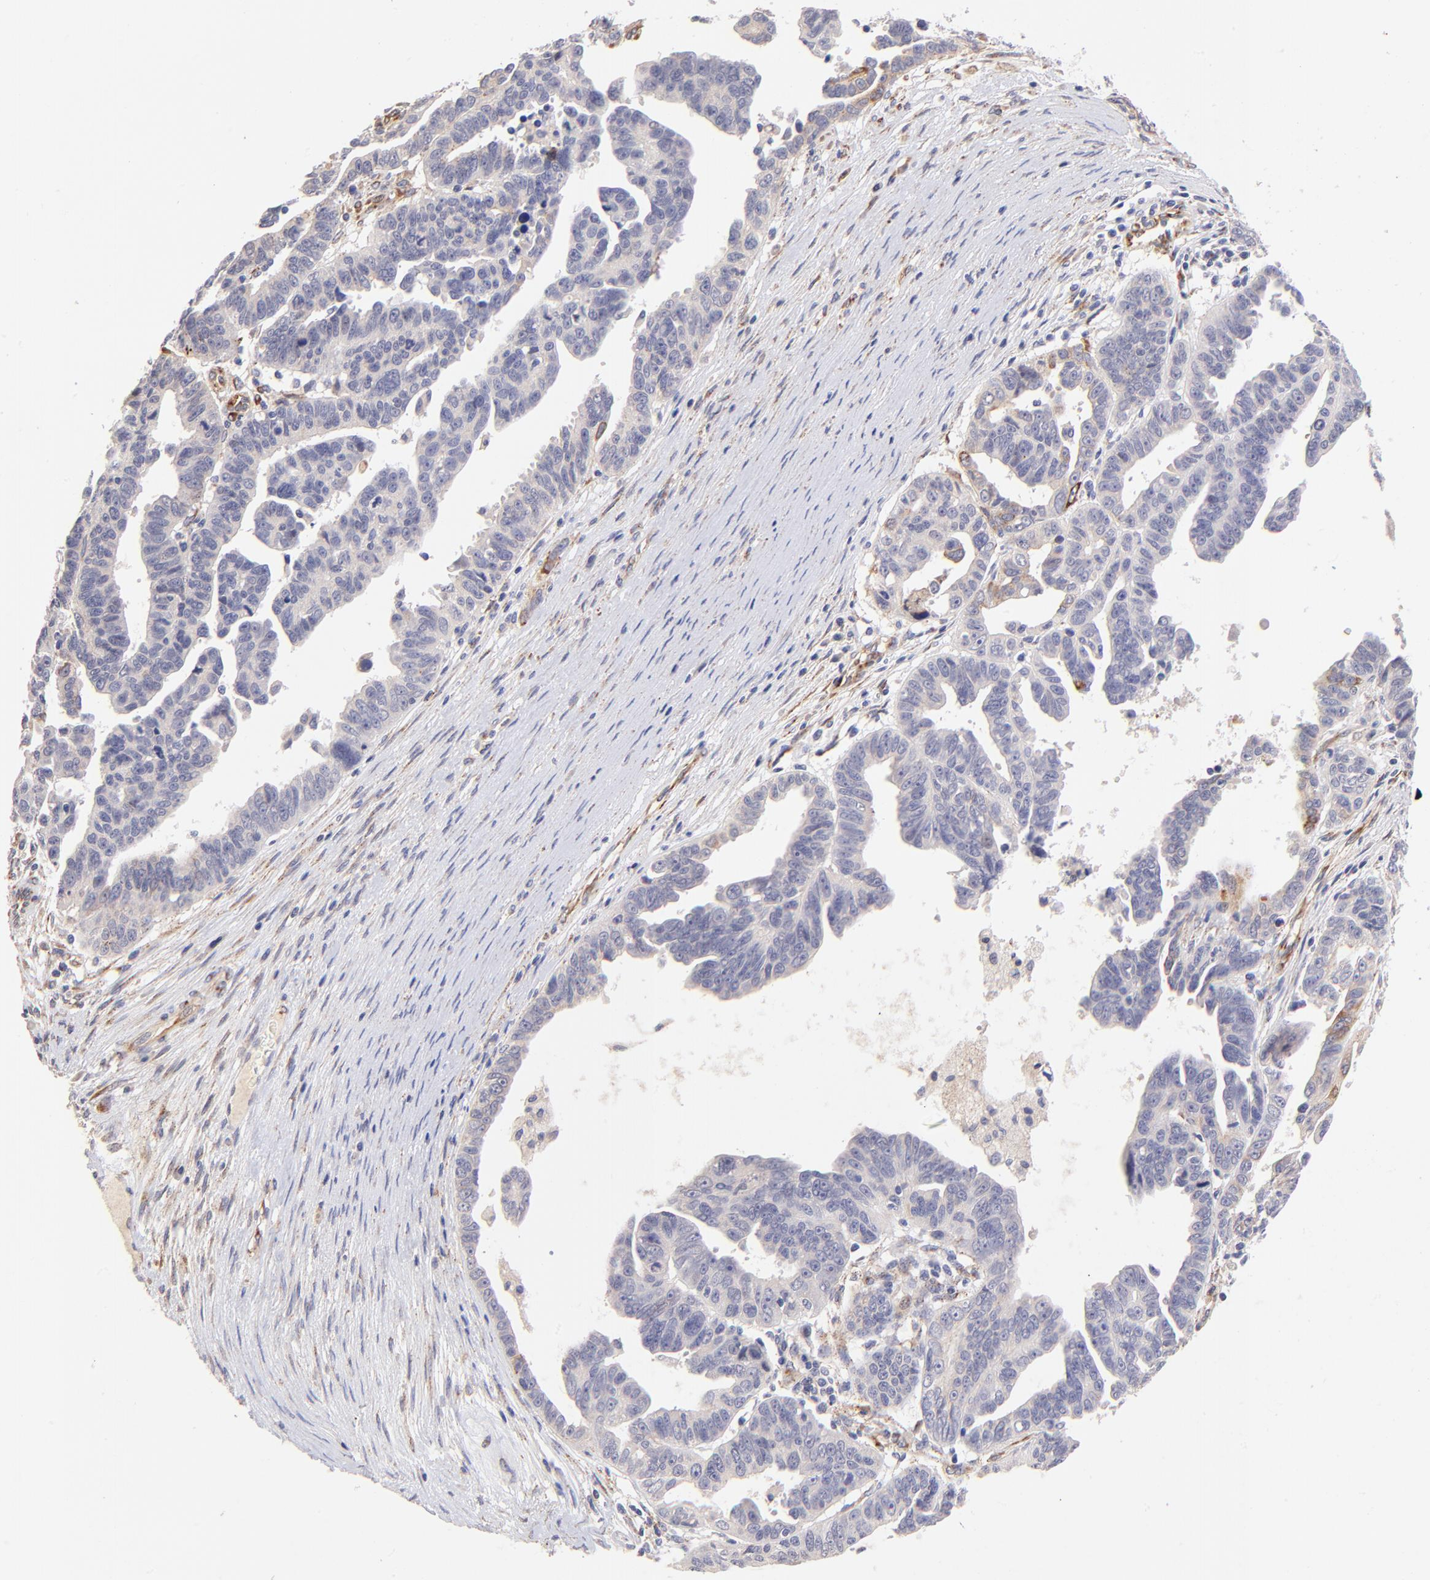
{"staining": {"intensity": "moderate", "quantity": "<25%", "location": "cytoplasmic/membranous"}, "tissue": "ovarian cancer", "cell_type": "Tumor cells", "image_type": "cancer", "snomed": [{"axis": "morphology", "description": "Carcinoma, endometroid"}, {"axis": "morphology", "description": "Cystadenocarcinoma, serous, NOS"}, {"axis": "topography", "description": "Ovary"}], "caption": "Ovarian cancer stained with DAB immunohistochemistry (IHC) shows low levels of moderate cytoplasmic/membranous expression in about <25% of tumor cells. The staining was performed using DAB to visualize the protein expression in brown, while the nuclei were stained in blue with hematoxylin (Magnification: 20x).", "gene": "SPARC", "patient": {"sex": "female", "age": 45}}